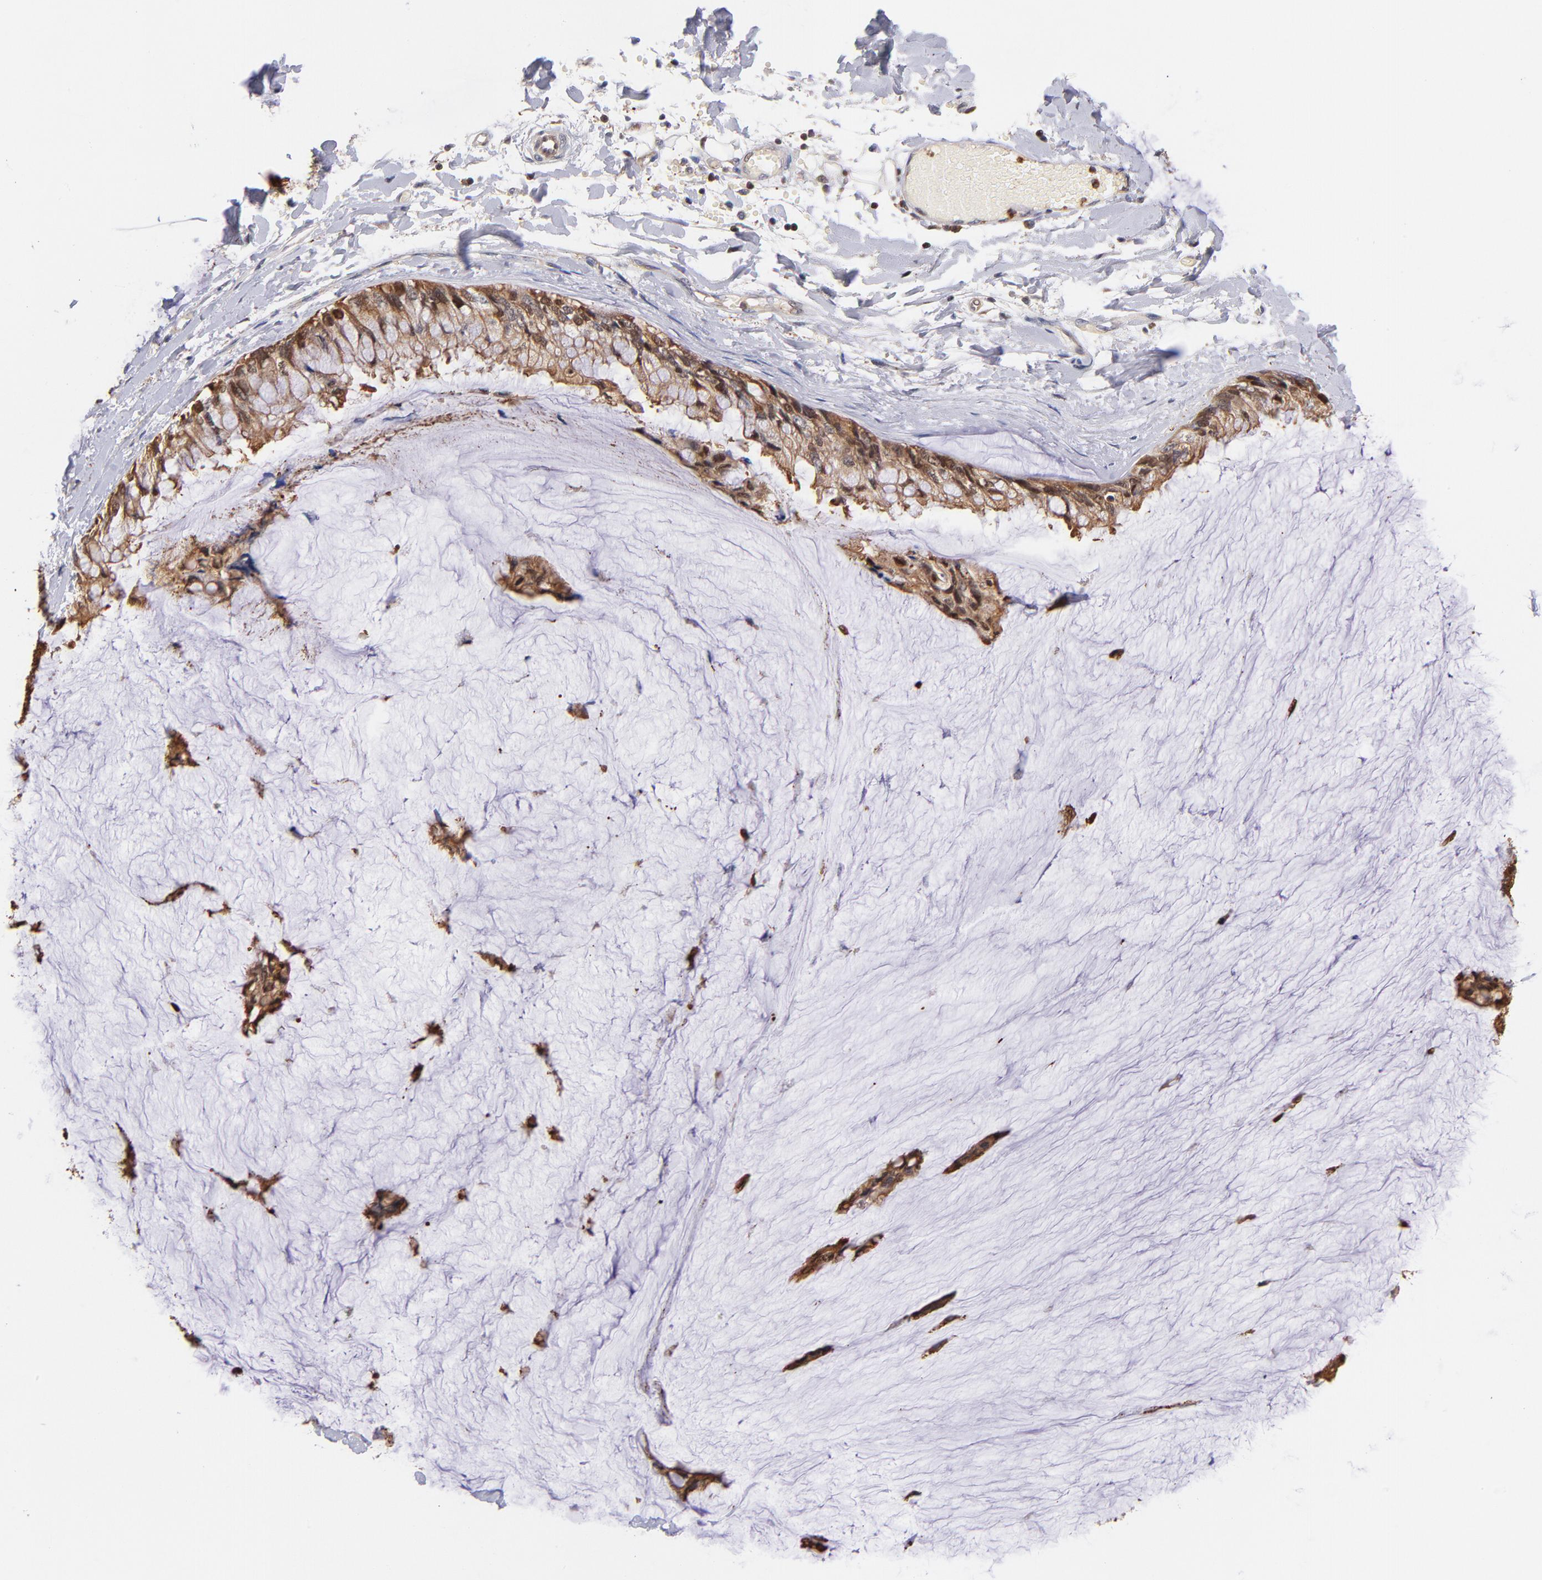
{"staining": {"intensity": "strong", "quantity": ">75%", "location": "cytoplasmic/membranous,nuclear"}, "tissue": "ovarian cancer", "cell_type": "Tumor cells", "image_type": "cancer", "snomed": [{"axis": "morphology", "description": "Cystadenocarcinoma, mucinous, NOS"}, {"axis": "topography", "description": "Ovary"}], "caption": "Tumor cells show strong cytoplasmic/membranous and nuclear positivity in about >75% of cells in ovarian cancer (mucinous cystadenocarcinoma). The staining was performed using DAB to visualize the protein expression in brown, while the nuclei were stained in blue with hematoxylin (Magnification: 20x).", "gene": "YWHAB", "patient": {"sex": "female", "age": 39}}